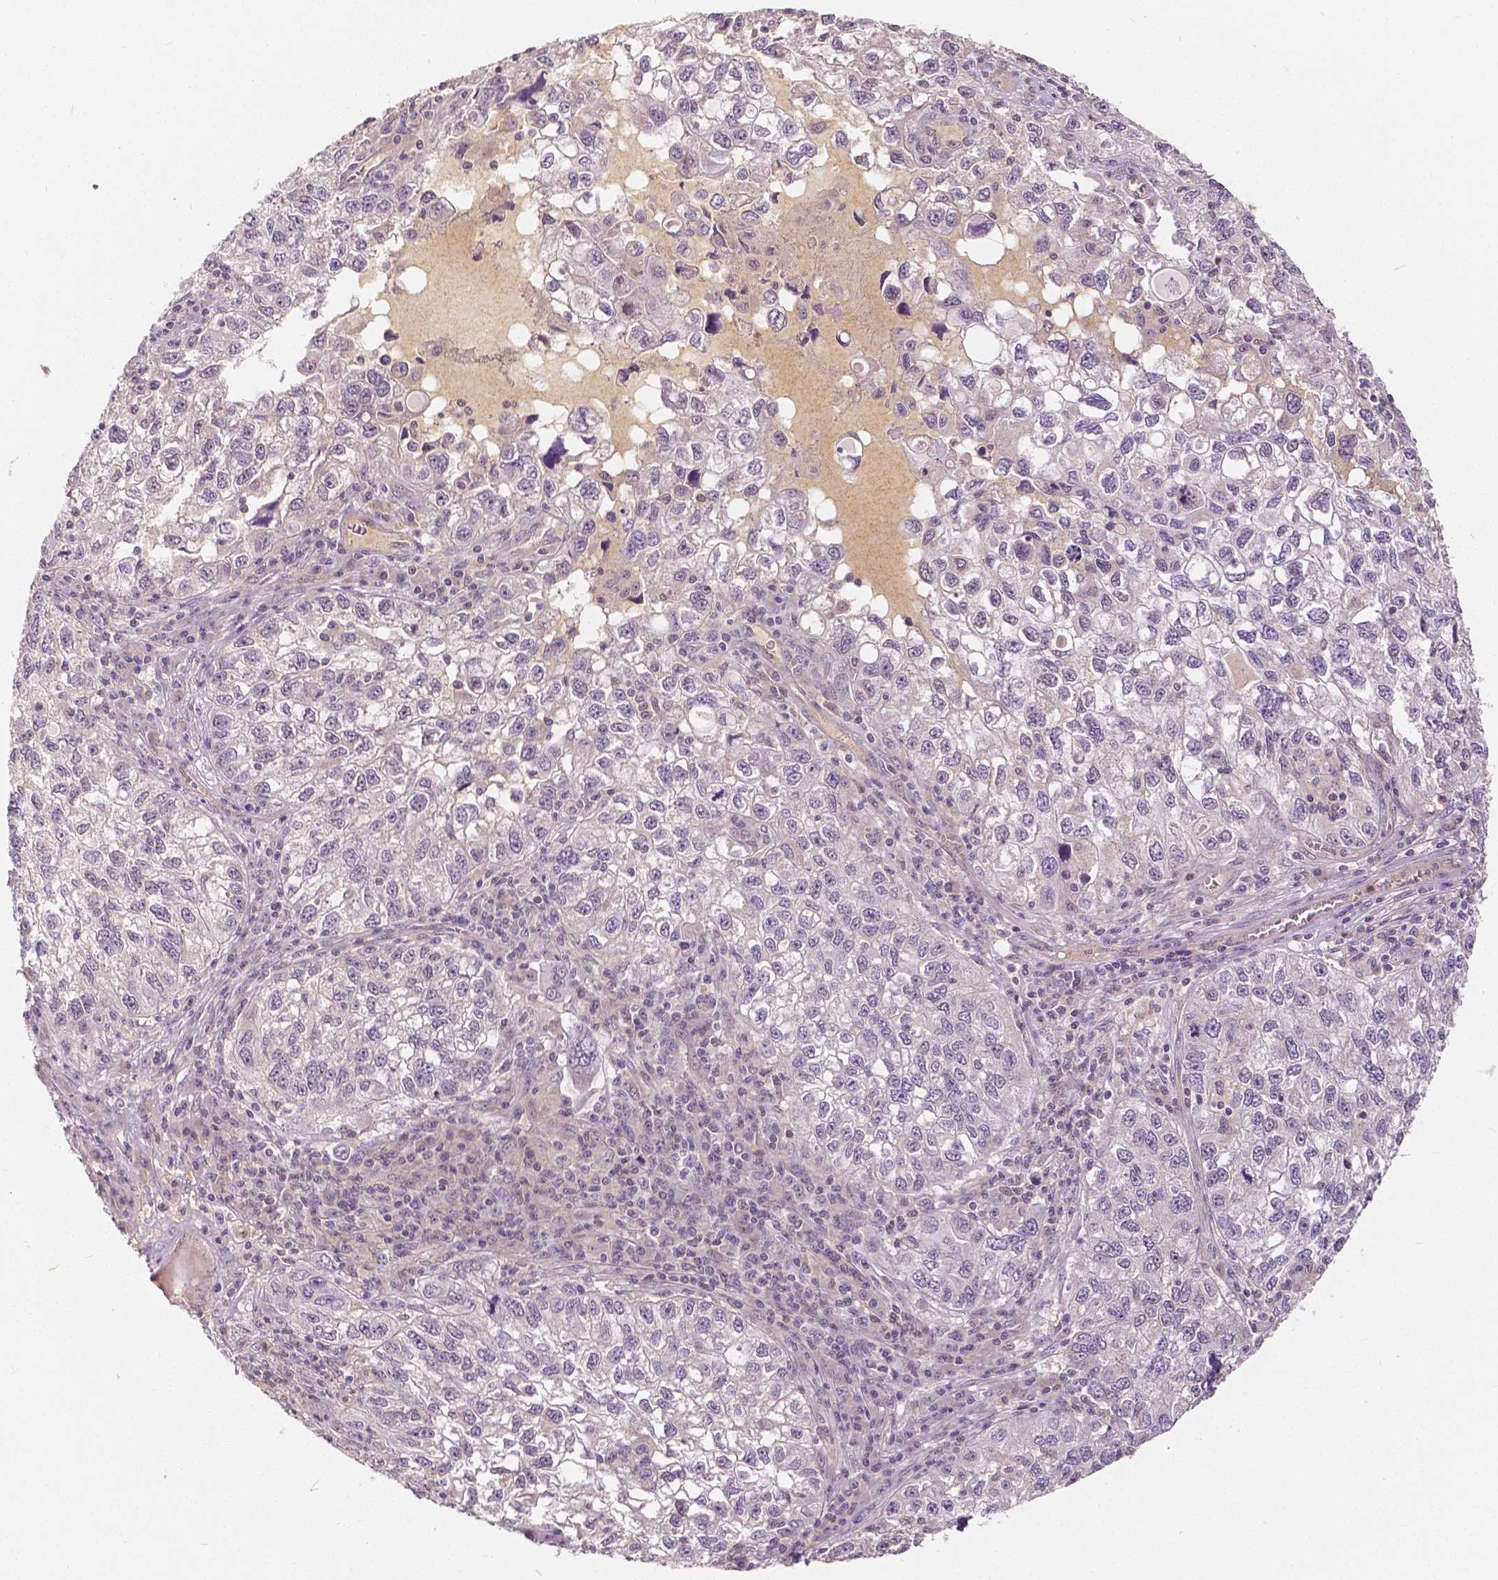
{"staining": {"intensity": "negative", "quantity": "none", "location": "none"}, "tissue": "cervical cancer", "cell_type": "Tumor cells", "image_type": "cancer", "snomed": [{"axis": "morphology", "description": "Squamous cell carcinoma, NOS"}, {"axis": "topography", "description": "Cervix"}], "caption": "High magnification brightfield microscopy of cervical squamous cell carcinoma stained with DAB (brown) and counterstained with hematoxylin (blue): tumor cells show no significant expression.", "gene": "NAPRT", "patient": {"sex": "female", "age": 55}}